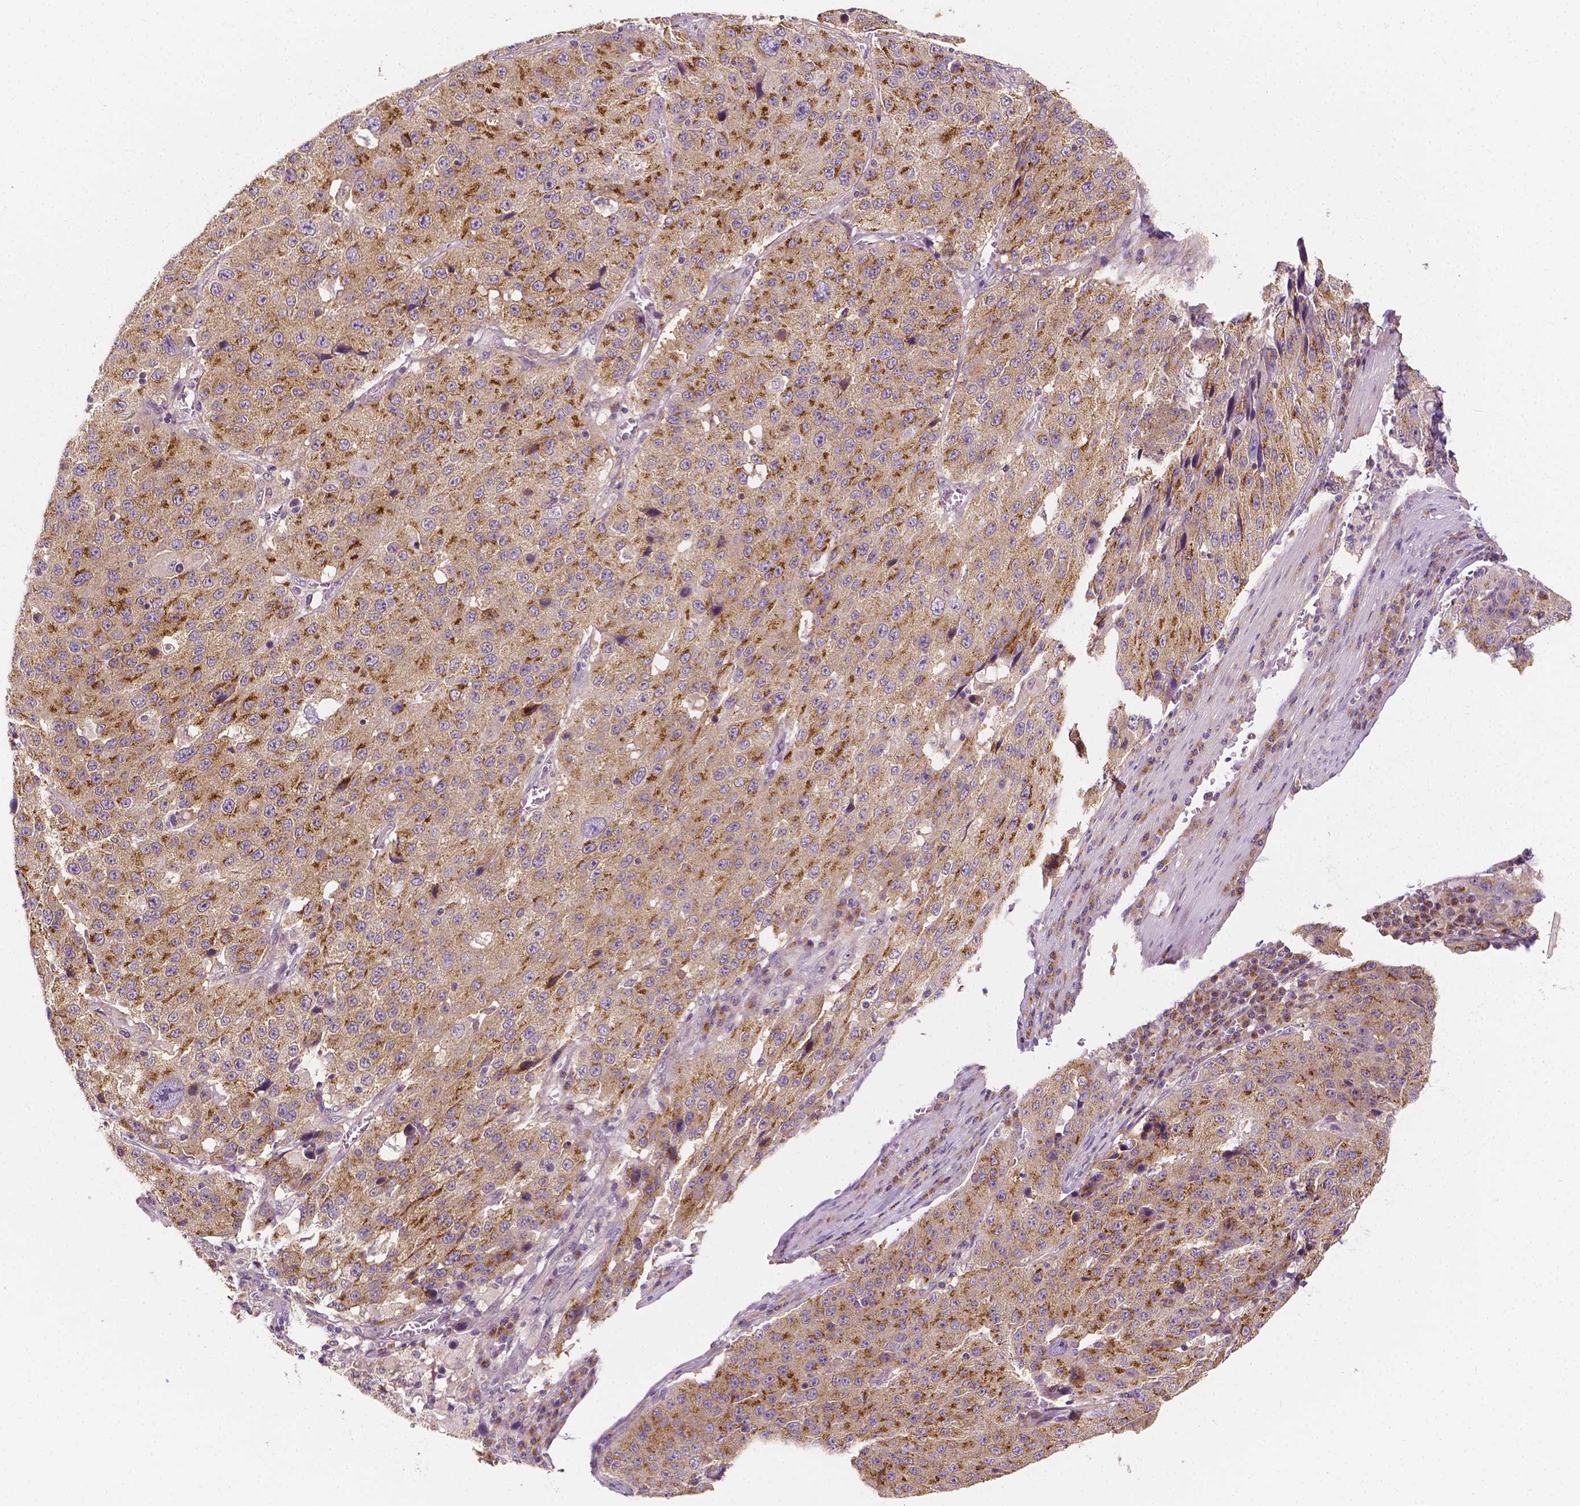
{"staining": {"intensity": "moderate", "quantity": ">75%", "location": "cytoplasmic/membranous"}, "tissue": "stomach cancer", "cell_type": "Tumor cells", "image_type": "cancer", "snomed": [{"axis": "morphology", "description": "Adenocarcinoma, NOS"}, {"axis": "topography", "description": "Stomach"}], "caption": "Stomach cancer stained with a protein marker demonstrates moderate staining in tumor cells.", "gene": "EBAG9", "patient": {"sex": "male", "age": 71}}